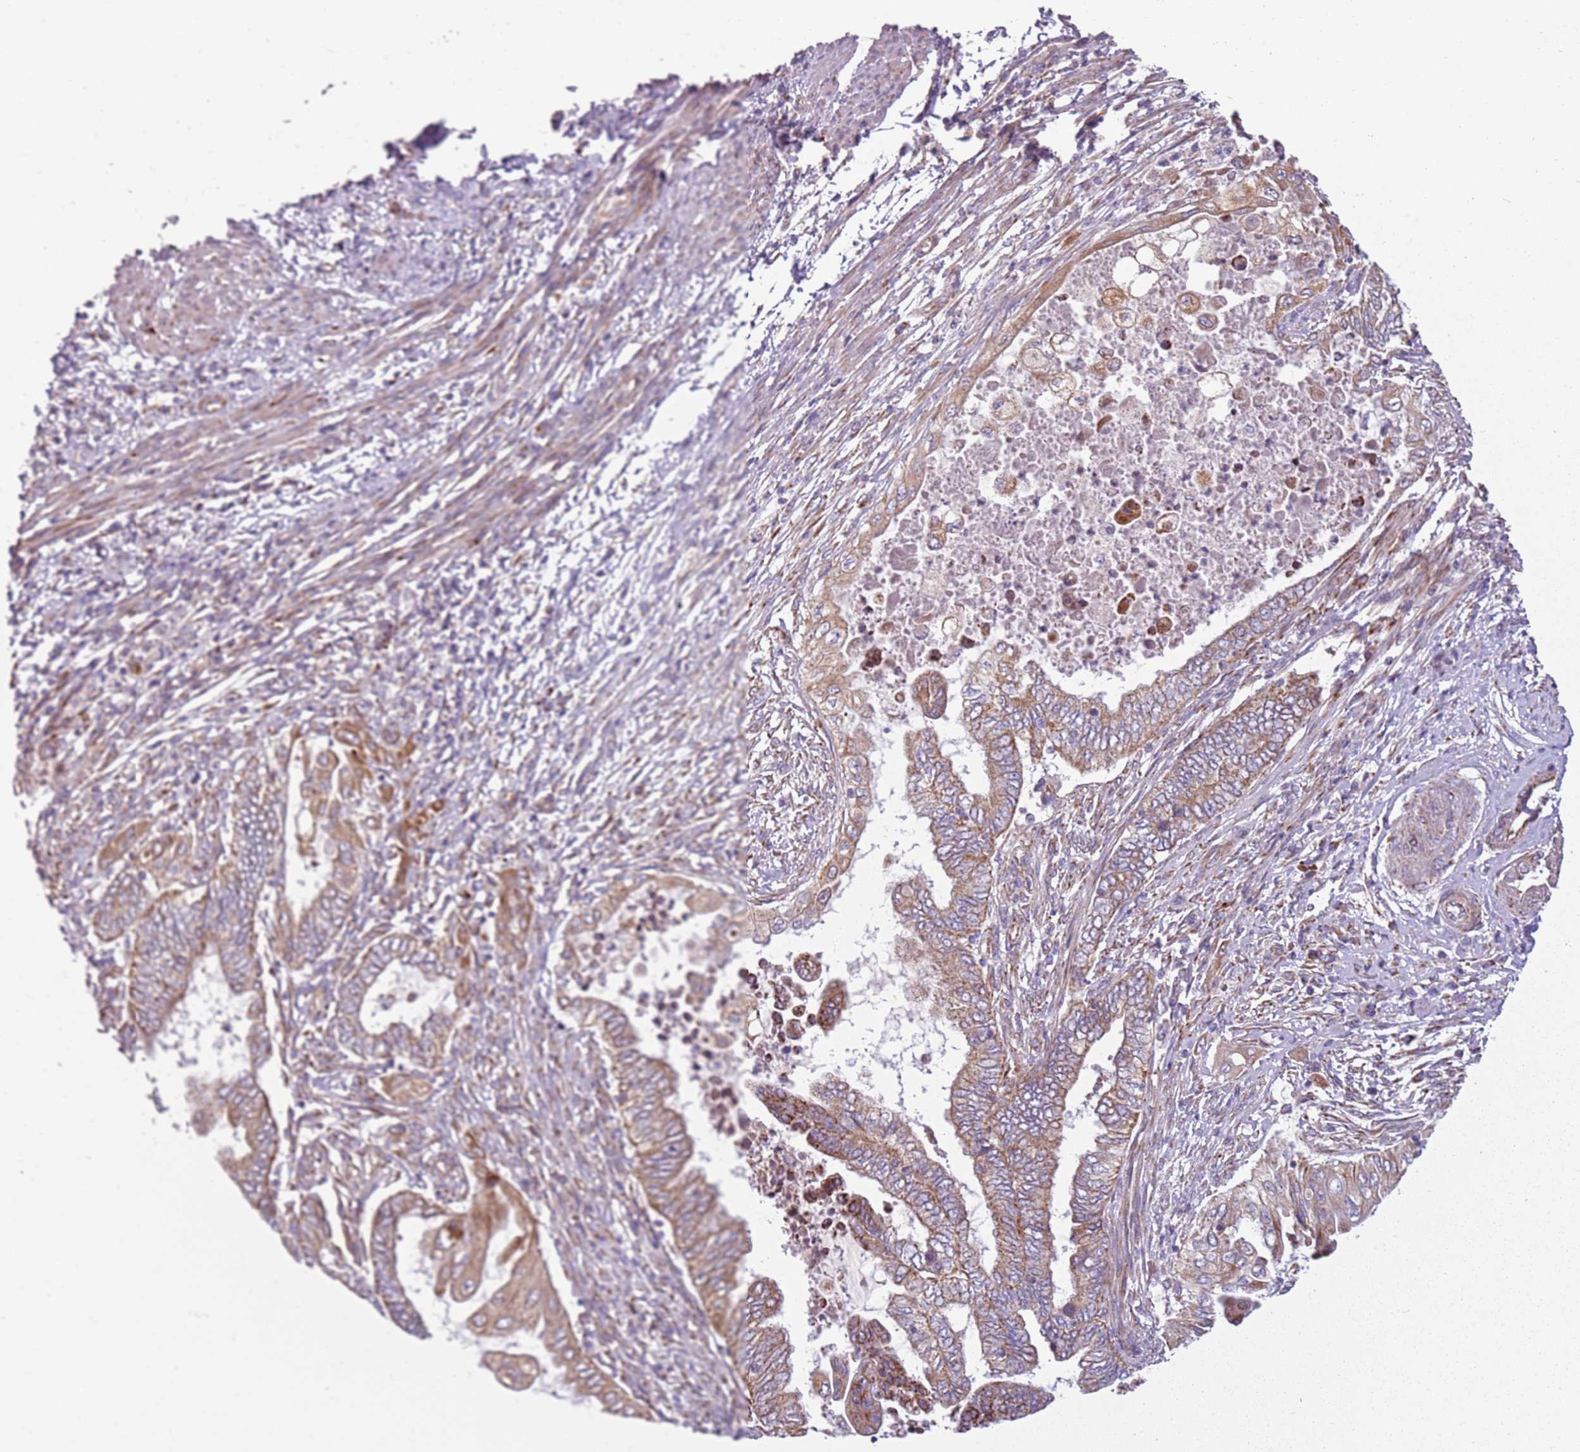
{"staining": {"intensity": "moderate", "quantity": ">75%", "location": "cytoplasmic/membranous"}, "tissue": "endometrial cancer", "cell_type": "Tumor cells", "image_type": "cancer", "snomed": [{"axis": "morphology", "description": "Adenocarcinoma, NOS"}, {"axis": "topography", "description": "Uterus"}, {"axis": "topography", "description": "Endometrium"}], "caption": "A medium amount of moderate cytoplasmic/membranous positivity is identified in approximately >75% of tumor cells in endometrial cancer (adenocarcinoma) tissue.", "gene": "TMEM200C", "patient": {"sex": "female", "age": 70}}